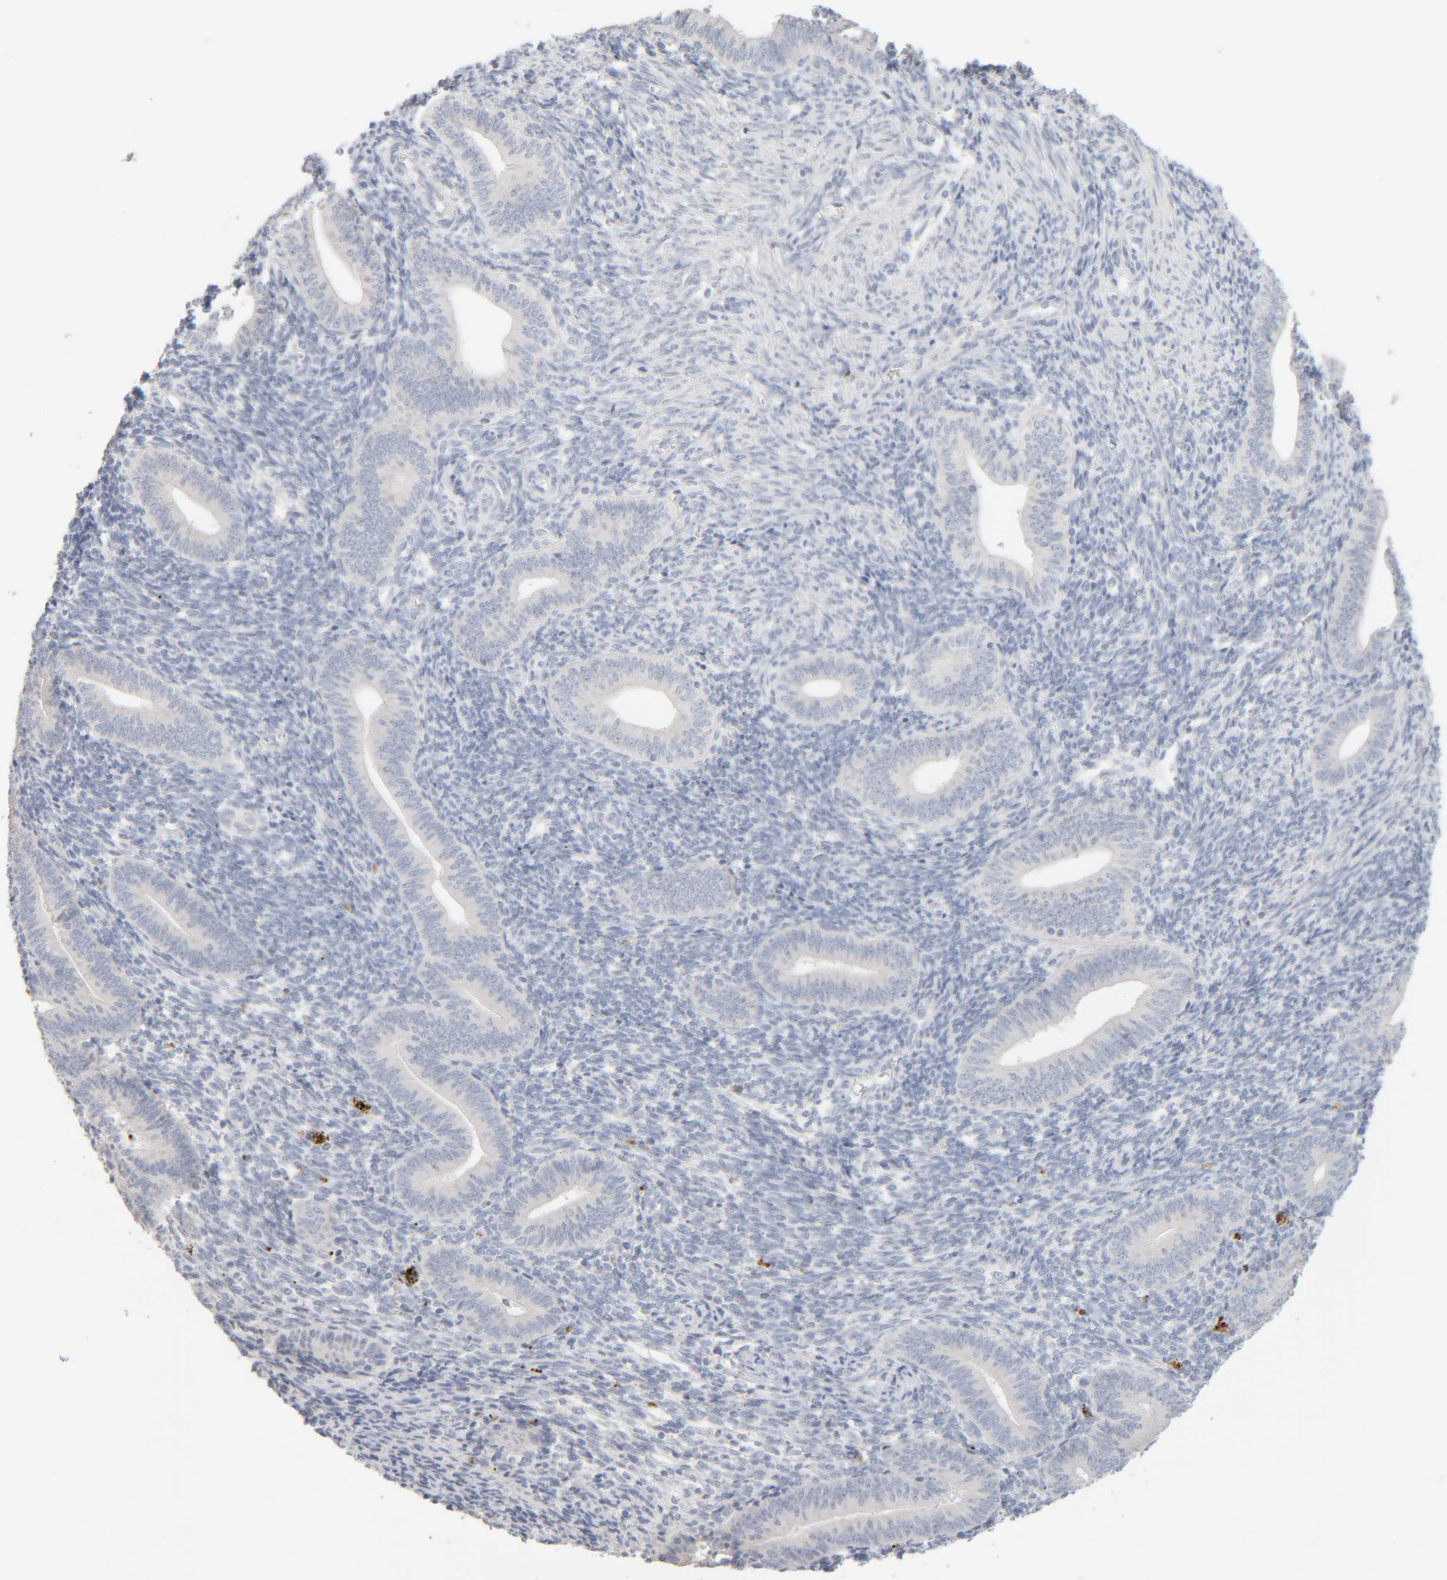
{"staining": {"intensity": "negative", "quantity": "none", "location": "none"}, "tissue": "endometrium", "cell_type": "Cells in endometrial stroma", "image_type": "normal", "snomed": [{"axis": "morphology", "description": "Normal tissue, NOS"}, {"axis": "topography", "description": "Uterus"}, {"axis": "topography", "description": "Endometrium"}], "caption": "DAB immunohistochemical staining of benign endometrium reveals no significant expression in cells in endometrial stroma.", "gene": "RIDA", "patient": {"sex": "female", "age": 33}}